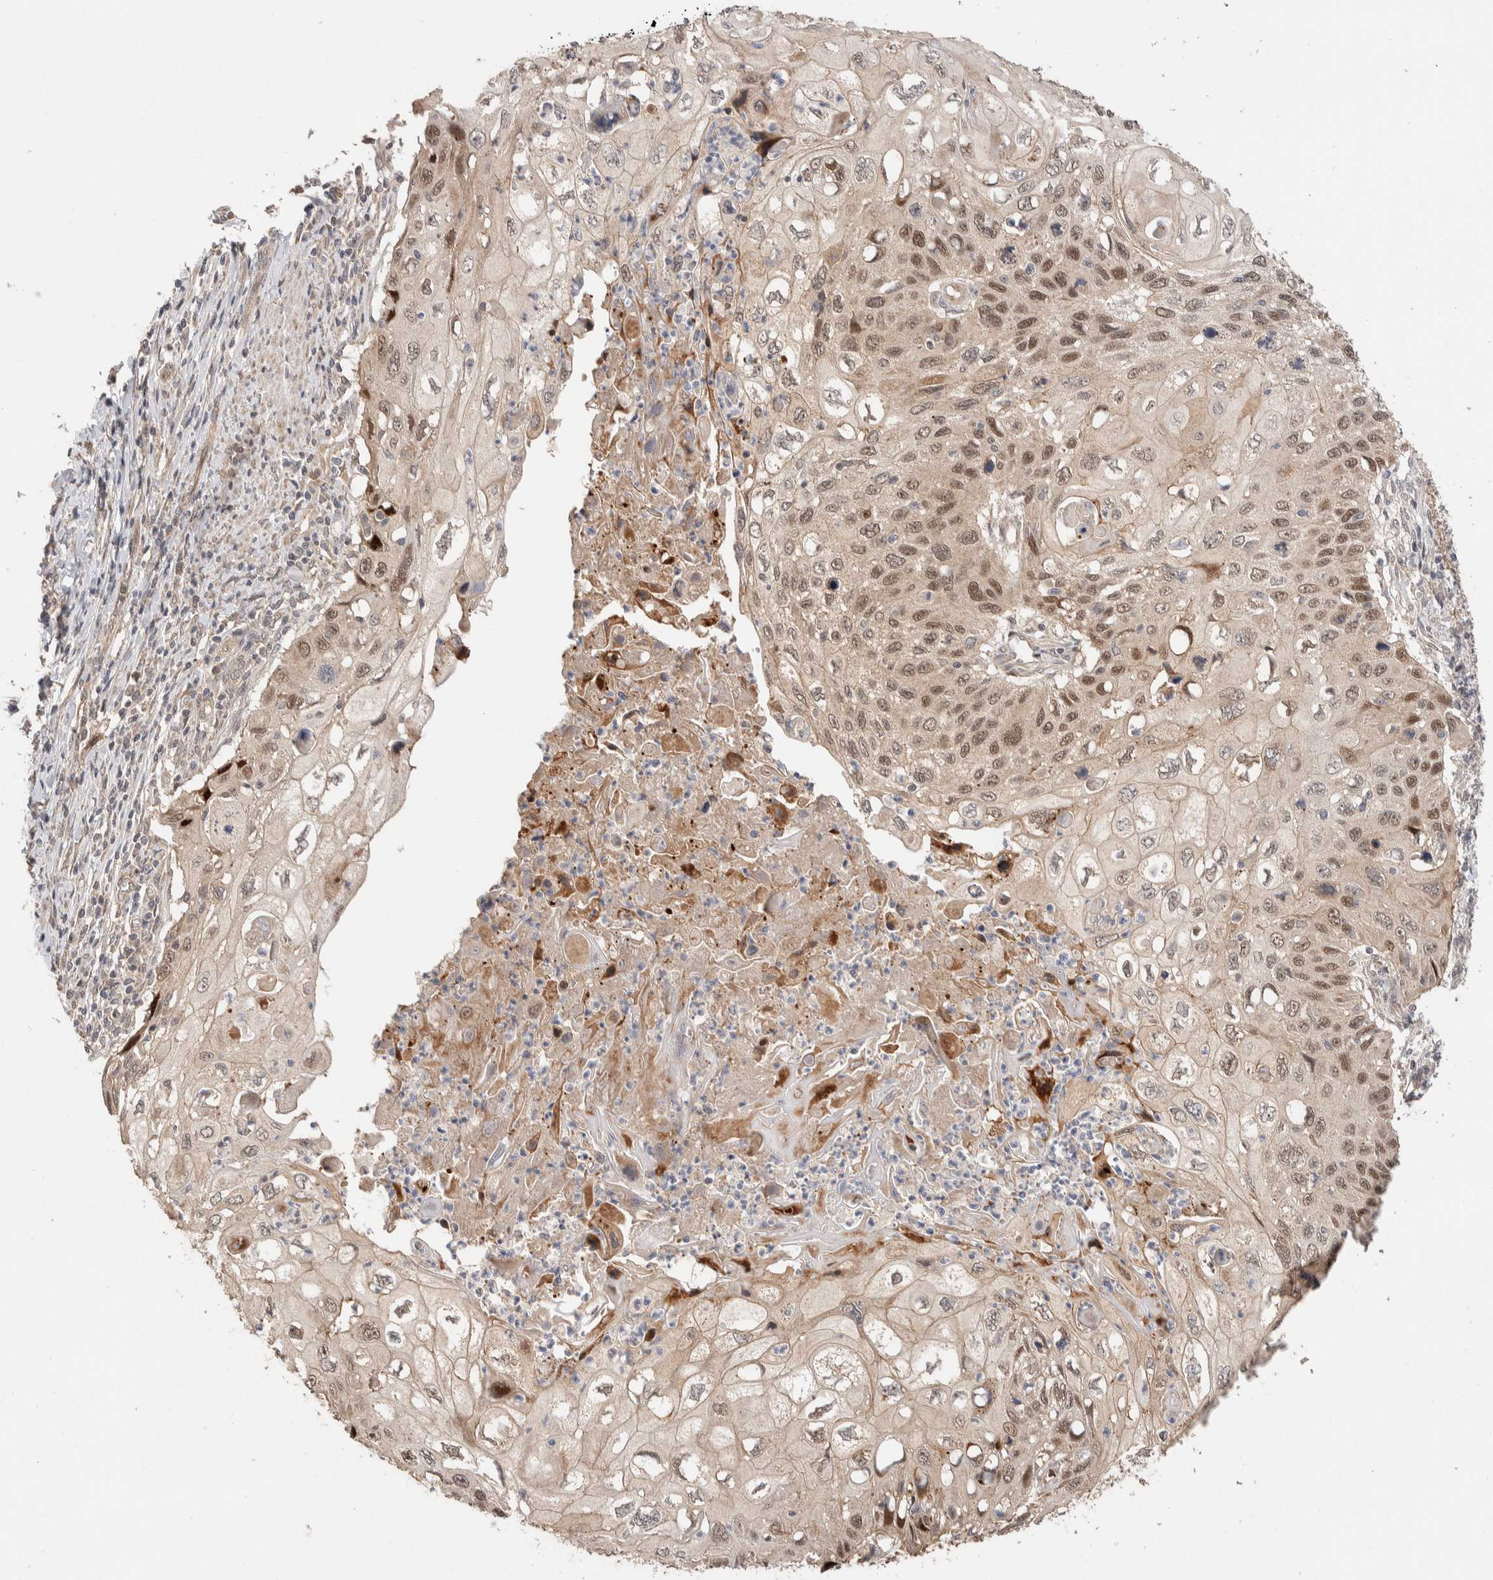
{"staining": {"intensity": "moderate", "quantity": ">75%", "location": "cytoplasmic/membranous,nuclear"}, "tissue": "cervical cancer", "cell_type": "Tumor cells", "image_type": "cancer", "snomed": [{"axis": "morphology", "description": "Squamous cell carcinoma, NOS"}, {"axis": "topography", "description": "Cervix"}], "caption": "The micrograph demonstrates immunohistochemical staining of cervical squamous cell carcinoma. There is moderate cytoplasmic/membranous and nuclear staining is appreciated in about >75% of tumor cells. The protein is shown in brown color, while the nuclei are stained blue.", "gene": "PRDM15", "patient": {"sex": "female", "age": 70}}